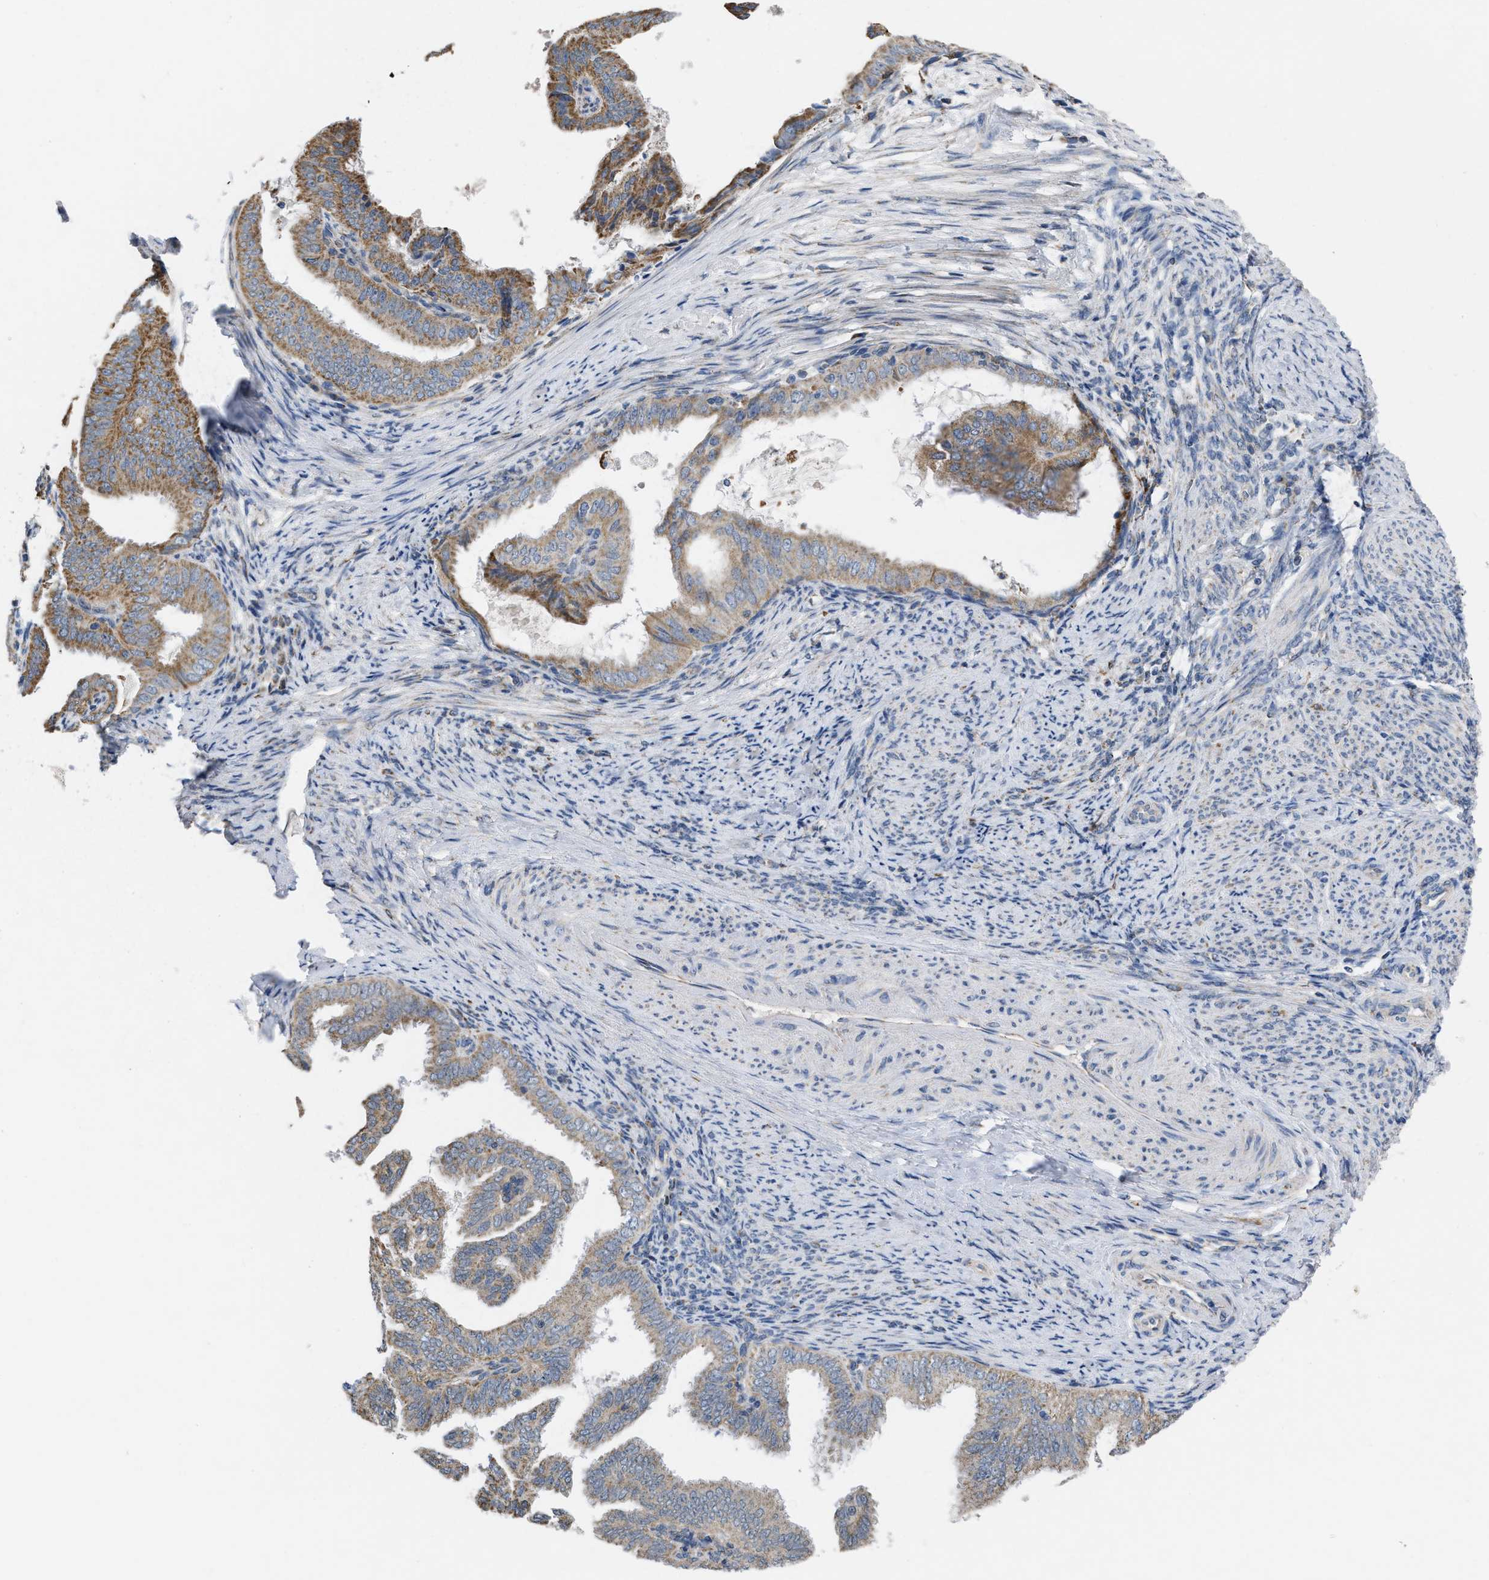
{"staining": {"intensity": "moderate", "quantity": ">75%", "location": "cytoplasmic/membranous"}, "tissue": "endometrial cancer", "cell_type": "Tumor cells", "image_type": "cancer", "snomed": [{"axis": "morphology", "description": "Adenocarcinoma, NOS"}, {"axis": "topography", "description": "Endometrium"}], "caption": "The micrograph displays immunohistochemical staining of endometrial cancer. There is moderate cytoplasmic/membranous expression is seen in about >75% of tumor cells.", "gene": "BCL10", "patient": {"sex": "female", "age": 58}}